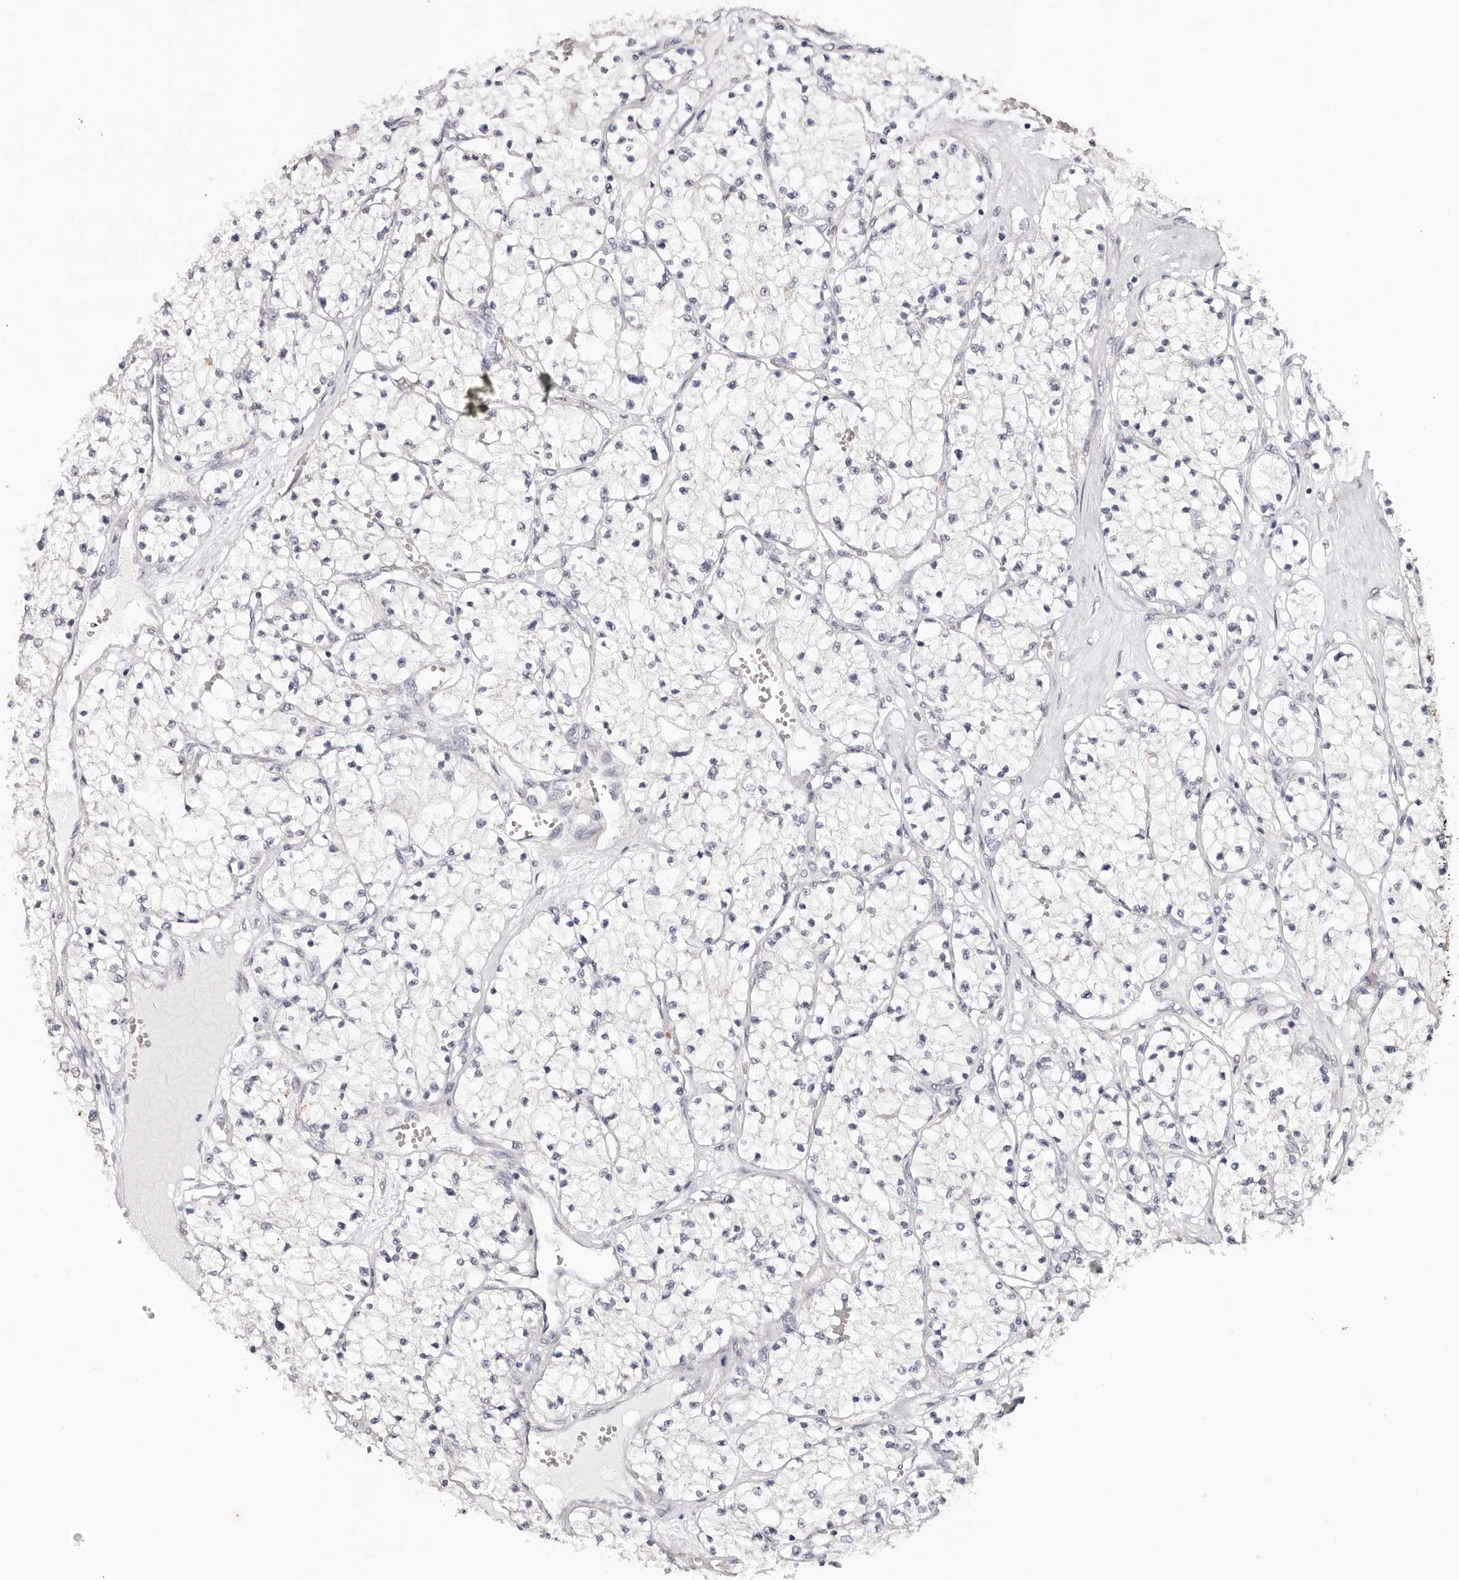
{"staining": {"intensity": "negative", "quantity": "none", "location": "none"}, "tissue": "renal cancer", "cell_type": "Tumor cells", "image_type": "cancer", "snomed": [{"axis": "morphology", "description": "Normal tissue, NOS"}, {"axis": "morphology", "description": "Adenocarcinoma, NOS"}, {"axis": "topography", "description": "Kidney"}], "caption": "A high-resolution image shows immunohistochemistry staining of renal adenocarcinoma, which shows no significant staining in tumor cells.", "gene": "TYW3", "patient": {"sex": "male", "age": 68}}